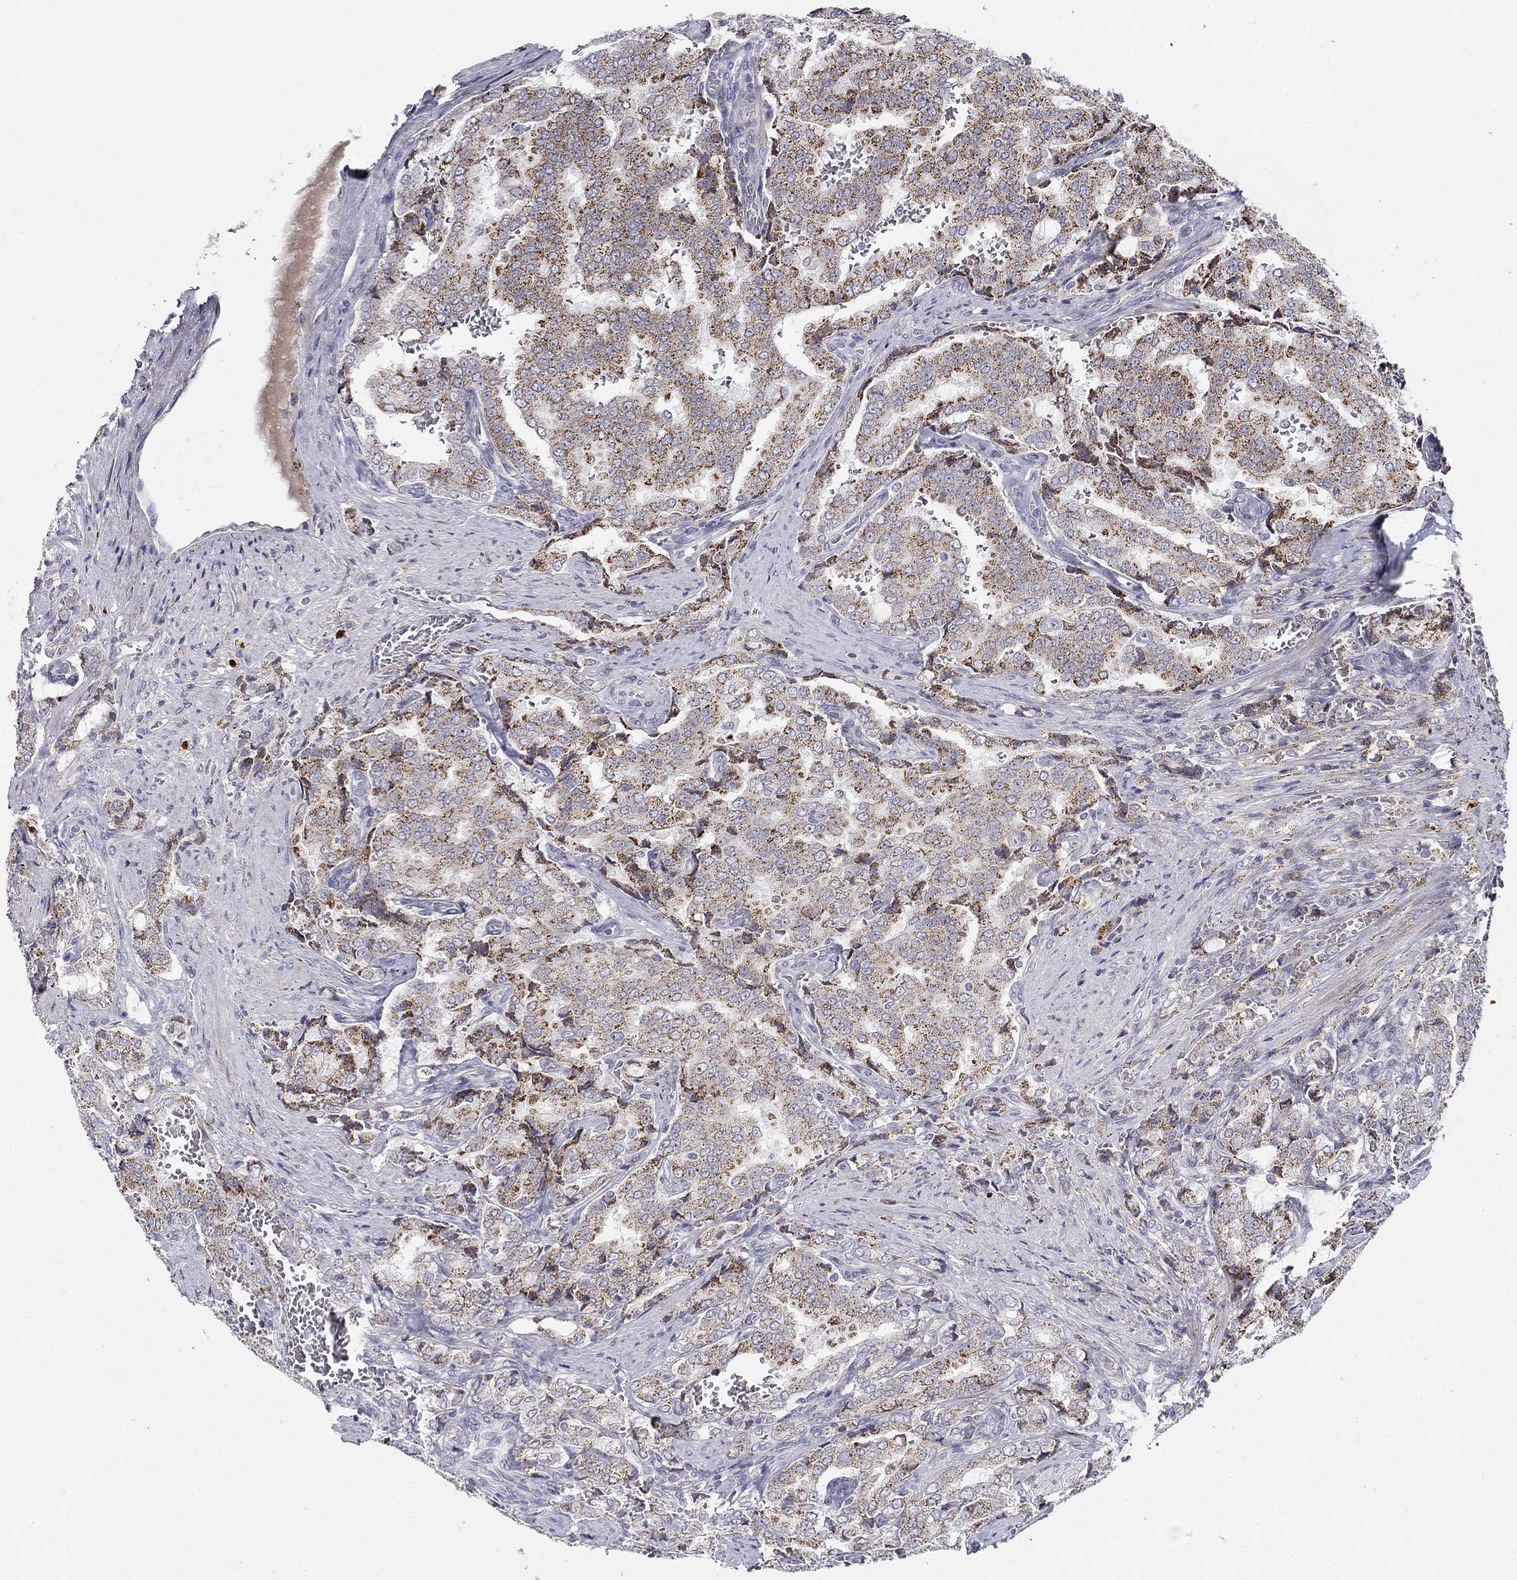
{"staining": {"intensity": "strong", "quantity": ">75%", "location": "cytoplasmic/membranous"}, "tissue": "prostate cancer", "cell_type": "Tumor cells", "image_type": "cancer", "snomed": [{"axis": "morphology", "description": "Adenocarcinoma, NOS"}, {"axis": "topography", "description": "Prostate"}], "caption": "This photomicrograph reveals prostate cancer stained with immunohistochemistry (IHC) to label a protein in brown. The cytoplasmic/membranous of tumor cells show strong positivity for the protein. Nuclei are counter-stained blue.", "gene": "HMX2", "patient": {"sex": "male", "age": 65}}